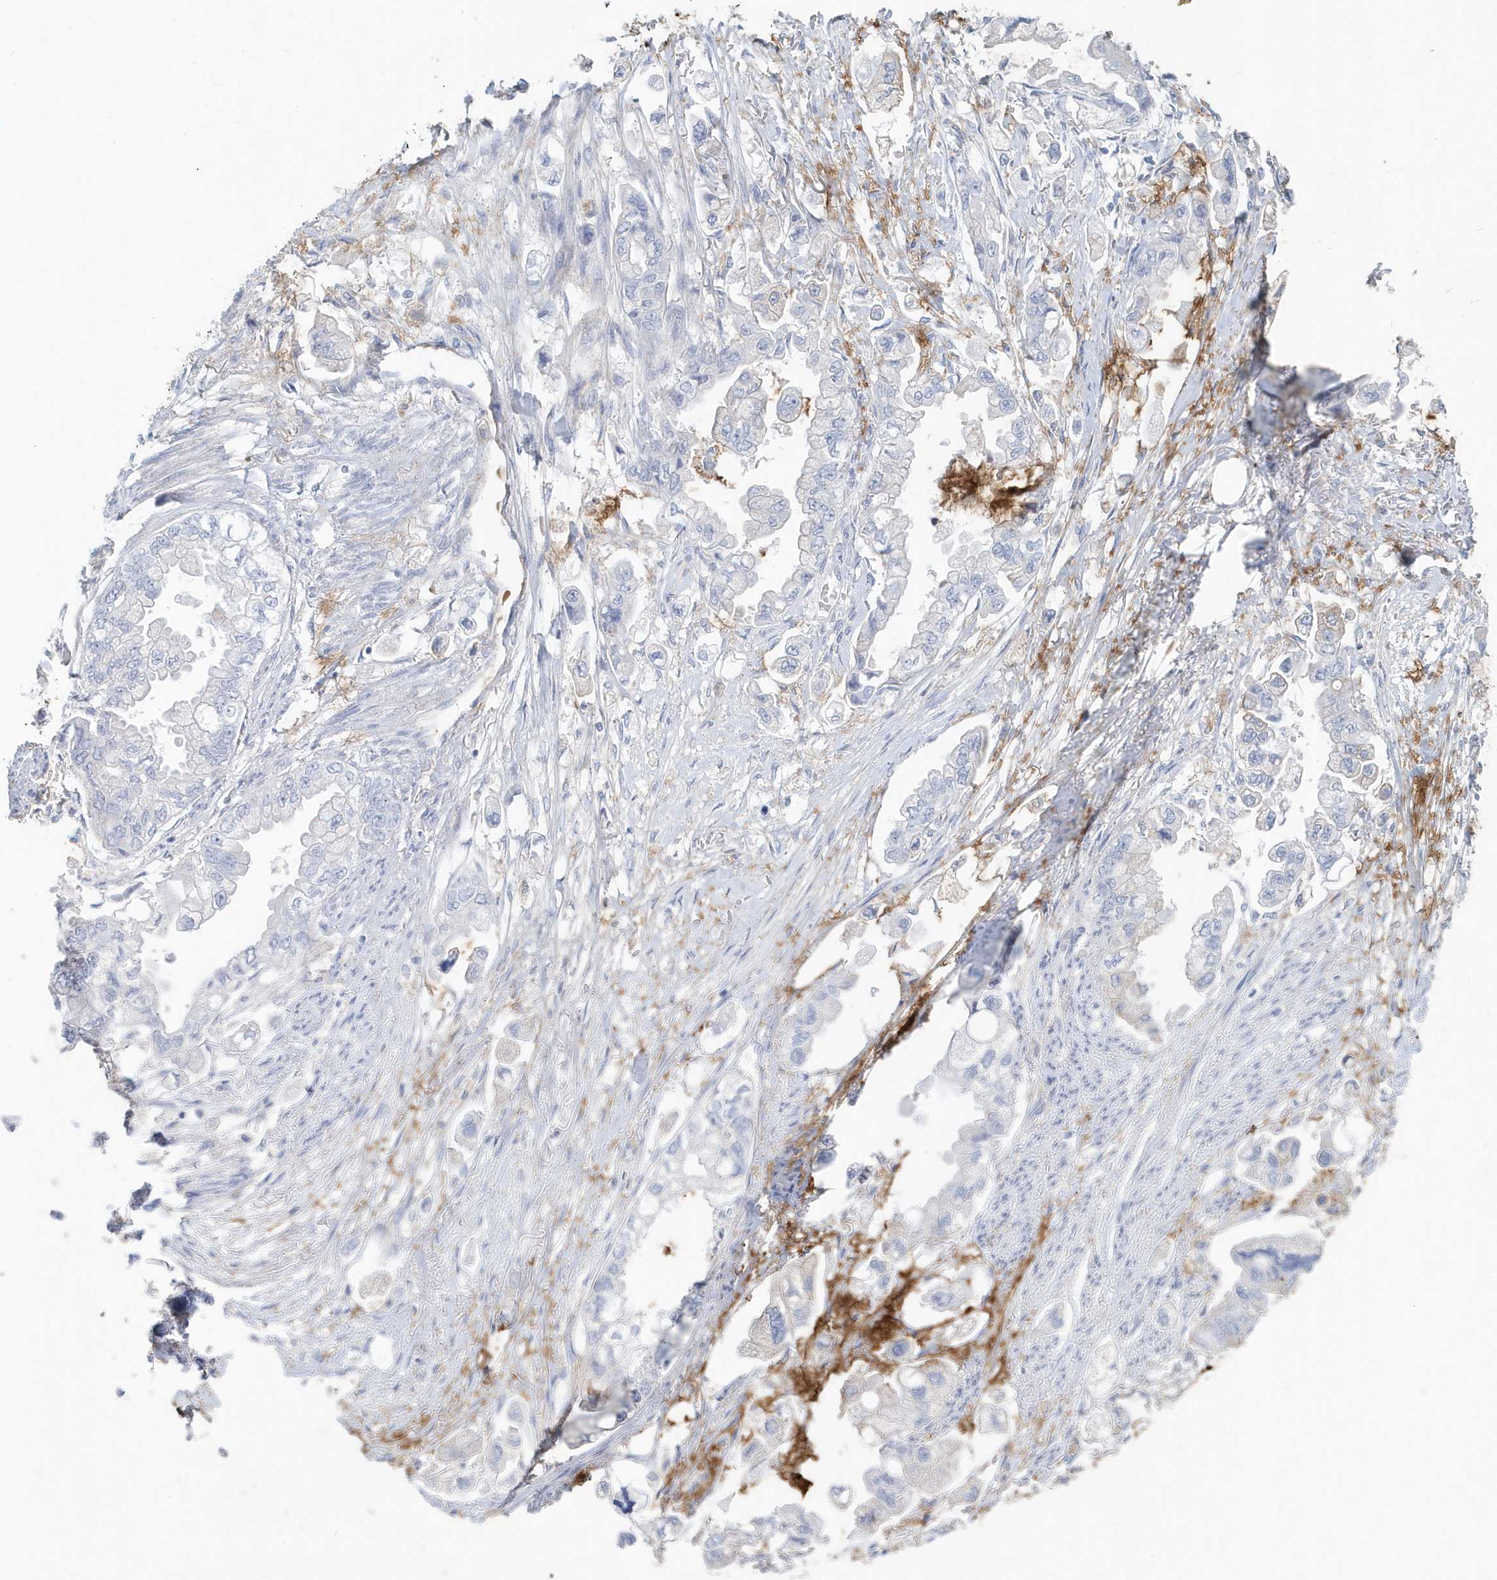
{"staining": {"intensity": "weak", "quantity": "<25%", "location": "cytoplasmic/membranous"}, "tissue": "stomach cancer", "cell_type": "Tumor cells", "image_type": "cancer", "snomed": [{"axis": "morphology", "description": "Adenocarcinoma, NOS"}, {"axis": "topography", "description": "Stomach"}], "caption": "This is an immunohistochemistry (IHC) photomicrograph of adenocarcinoma (stomach). There is no staining in tumor cells.", "gene": "JCHAIN", "patient": {"sex": "male", "age": 62}}